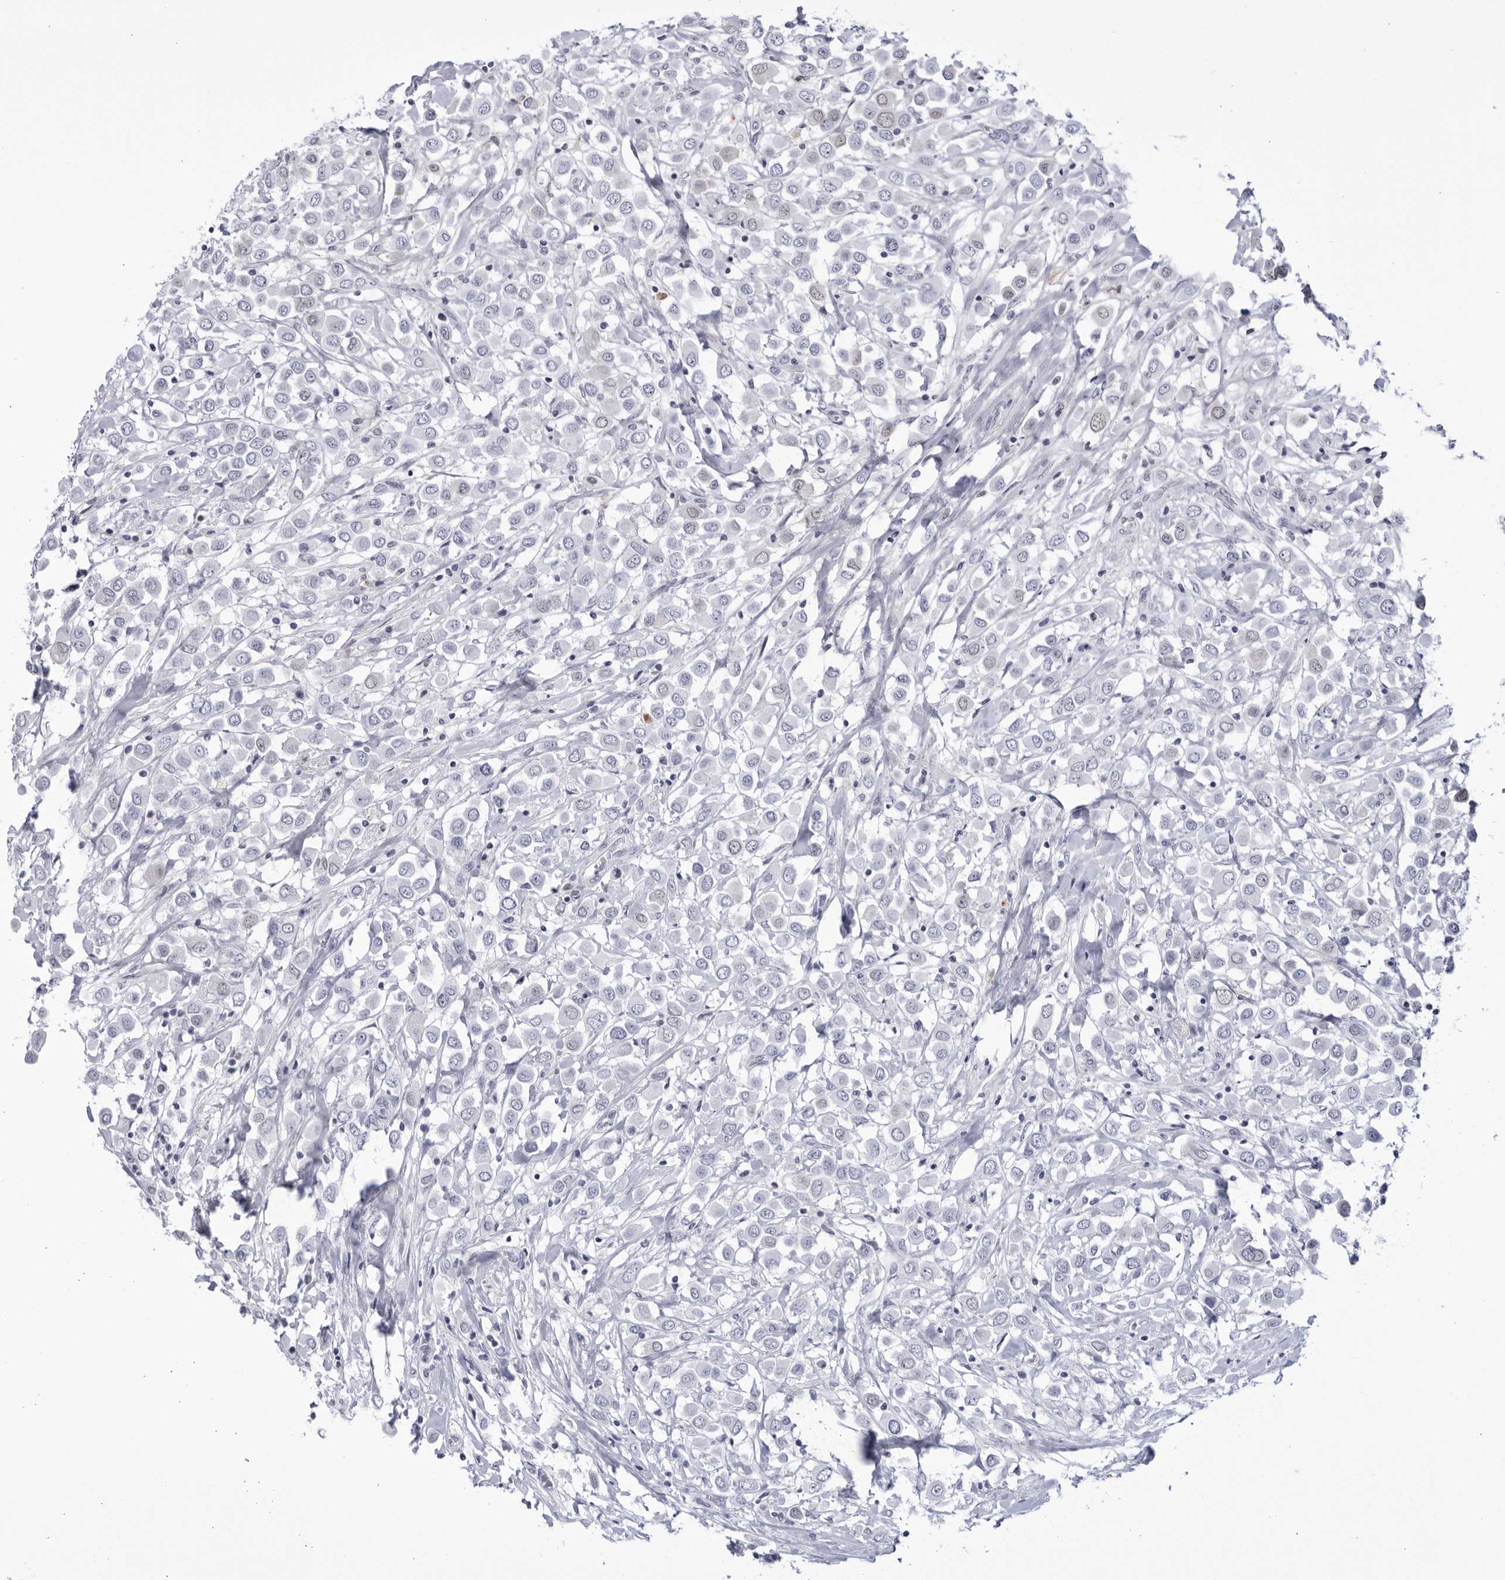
{"staining": {"intensity": "negative", "quantity": "none", "location": "none"}, "tissue": "breast cancer", "cell_type": "Tumor cells", "image_type": "cancer", "snomed": [{"axis": "morphology", "description": "Duct carcinoma"}, {"axis": "topography", "description": "Breast"}], "caption": "The photomicrograph exhibits no staining of tumor cells in breast cancer.", "gene": "CNBD1", "patient": {"sex": "female", "age": 61}}